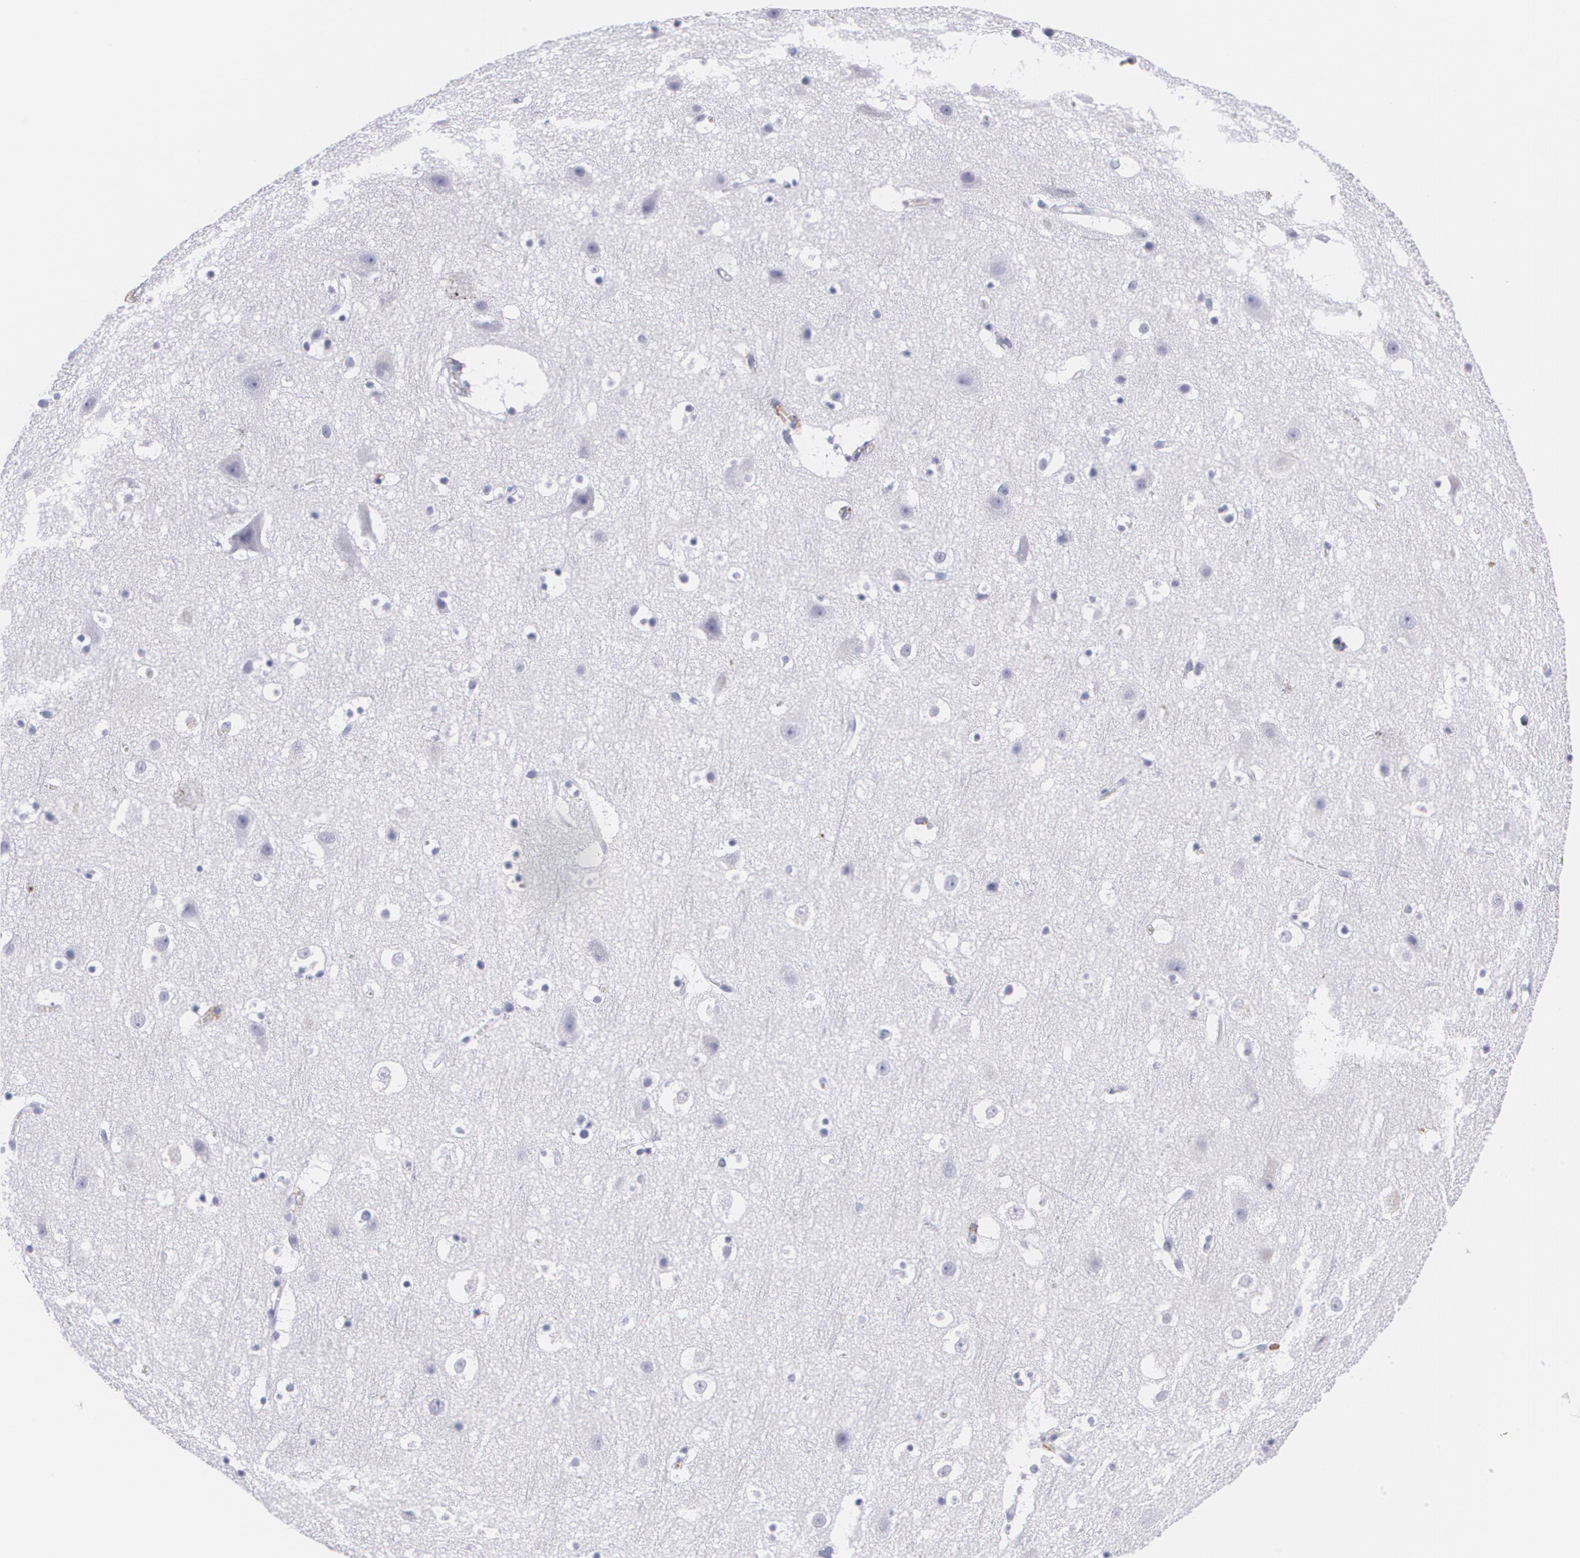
{"staining": {"intensity": "negative", "quantity": "none", "location": "none"}, "tissue": "cerebral cortex", "cell_type": "Endothelial cells", "image_type": "normal", "snomed": [{"axis": "morphology", "description": "Normal tissue, NOS"}, {"axis": "topography", "description": "Cerebral cortex"}], "caption": "The immunohistochemistry (IHC) image has no significant staining in endothelial cells of cerebral cortex.", "gene": "PTPRC", "patient": {"sex": "male", "age": 45}}